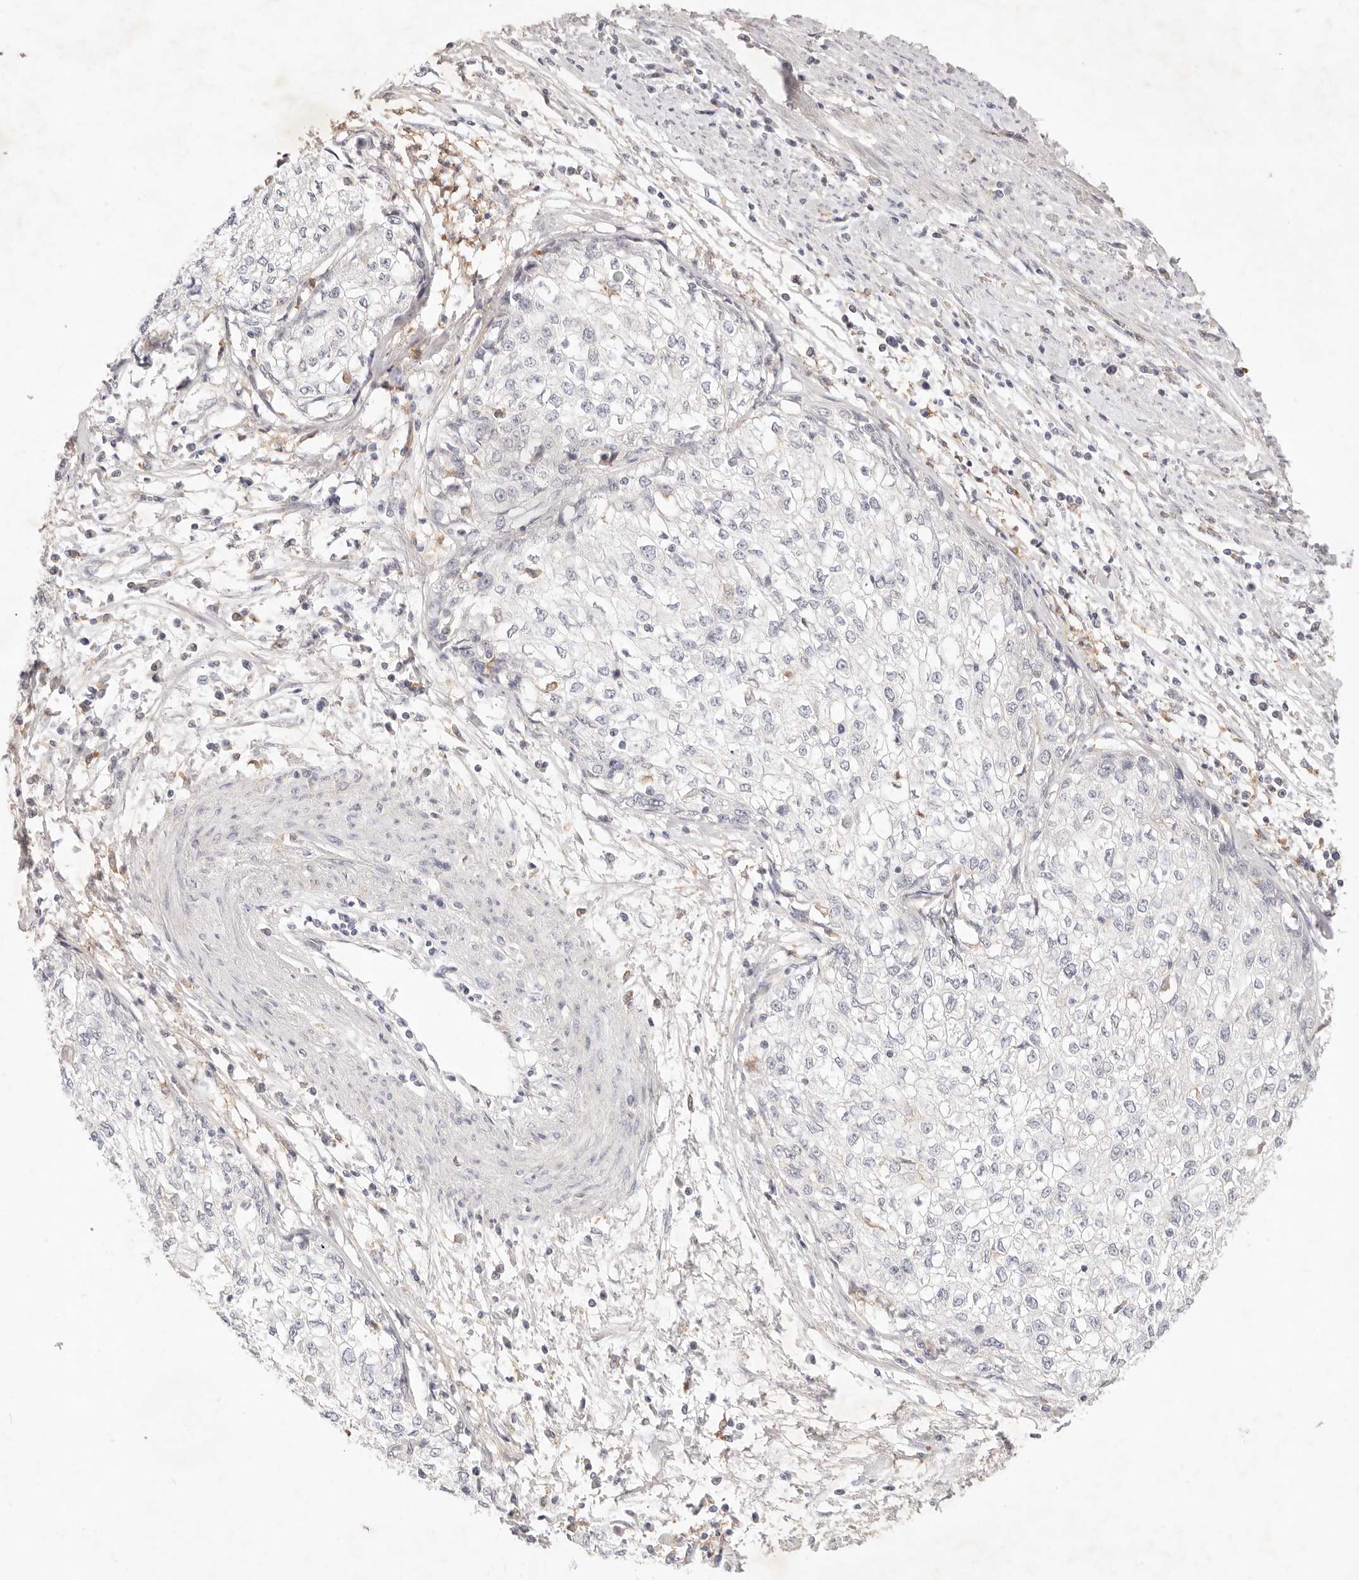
{"staining": {"intensity": "negative", "quantity": "none", "location": "none"}, "tissue": "cervical cancer", "cell_type": "Tumor cells", "image_type": "cancer", "snomed": [{"axis": "morphology", "description": "Squamous cell carcinoma, NOS"}, {"axis": "topography", "description": "Cervix"}], "caption": "Protein analysis of cervical cancer (squamous cell carcinoma) demonstrates no significant expression in tumor cells.", "gene": "GPR84", "patient": {"sex": "female", "age": 57}}